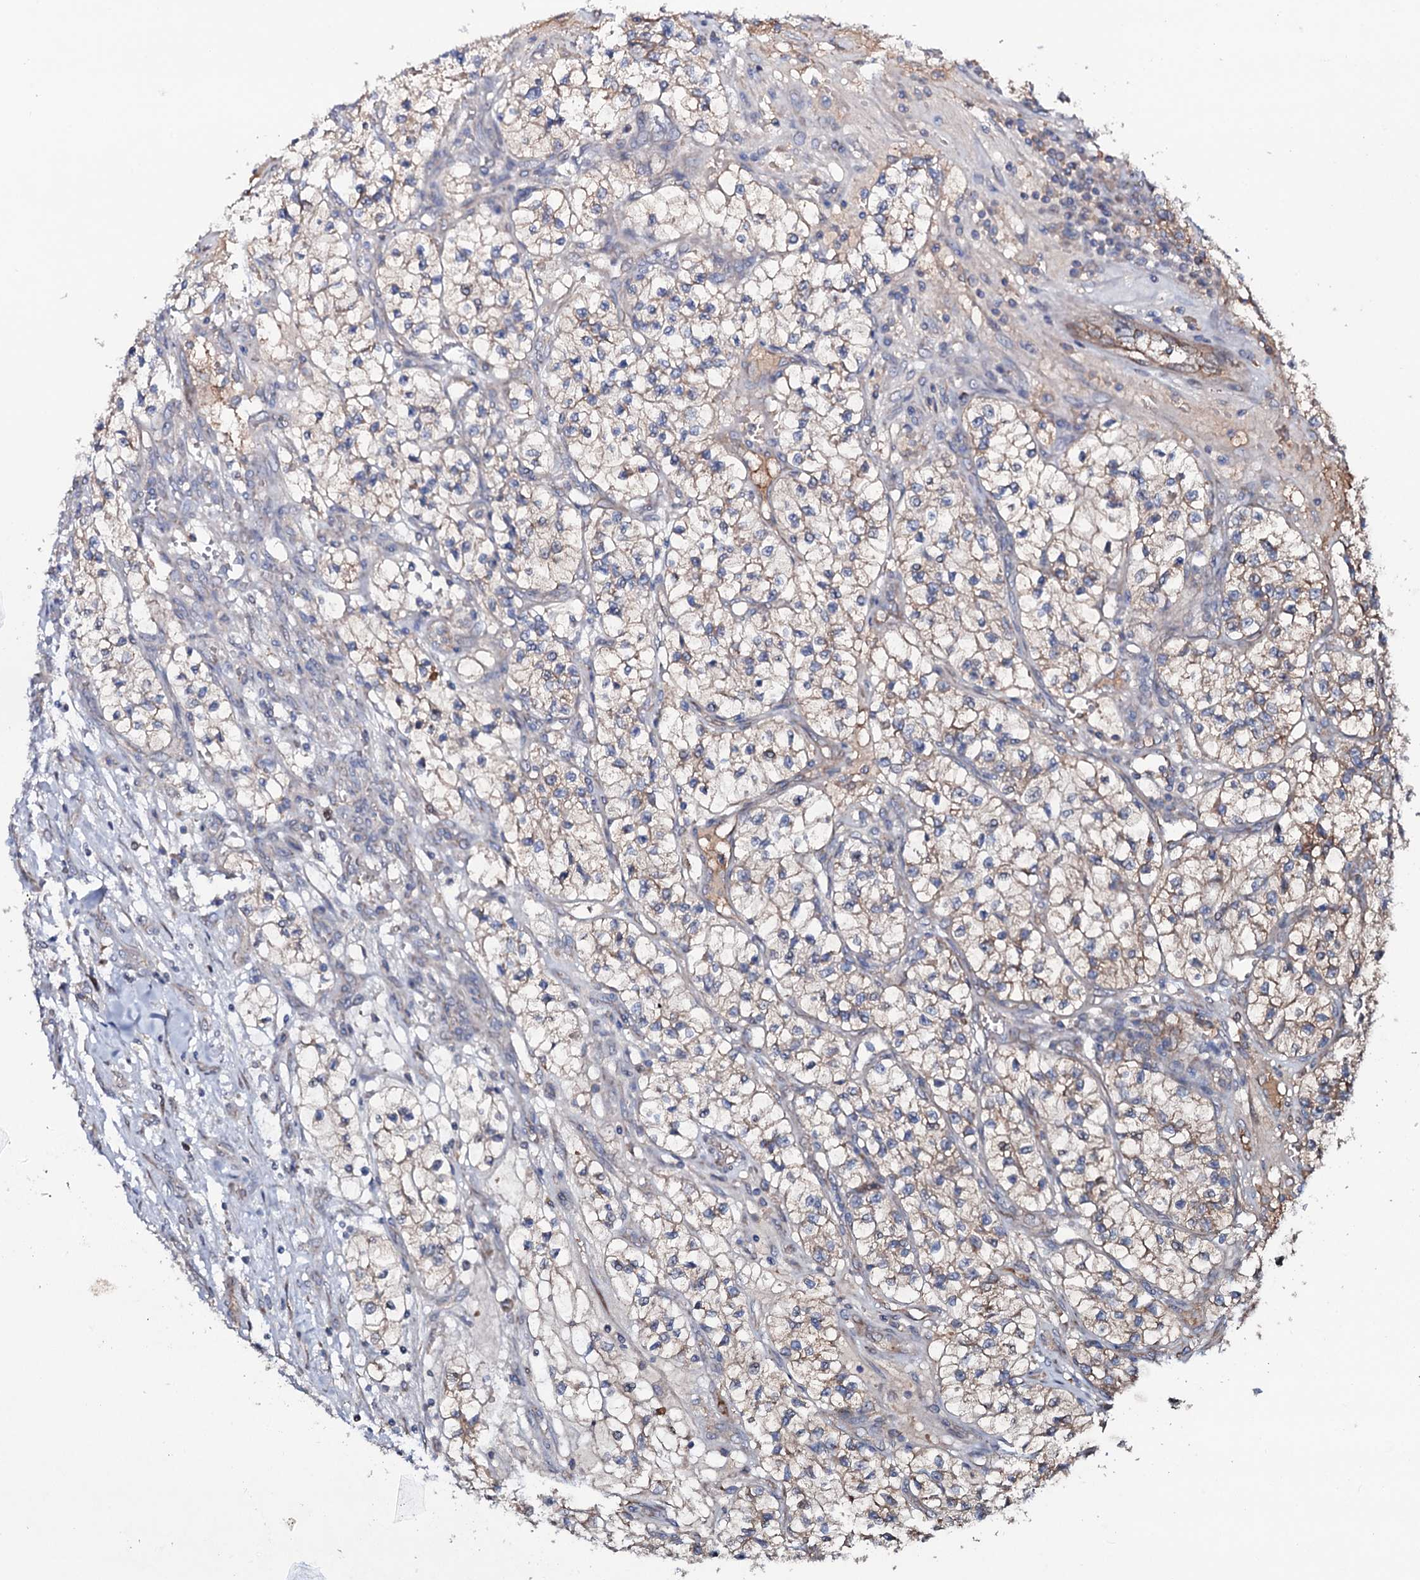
{"staining": {"intensity": "moderate", "quantity": "25%-75%", "location": "cytoplasmic/membranous"}, "tissue": "renal cancer", "cell_type": "Tumor cells", "image_type": "cancer", "snomed": [{"axis": "morphology", "description": "Adenocarcinoma, NOS"}, {"axis": "topography", "description": "Kidney"}], "caption": "Immunohistochemical staining of renal cancer displays moderate cytoplasmic/membranous protein staining in approximately 25%-75% of tumor cells.", "gene": "PPP1R3D", "patient": {"sex": "female", "age": 57}}